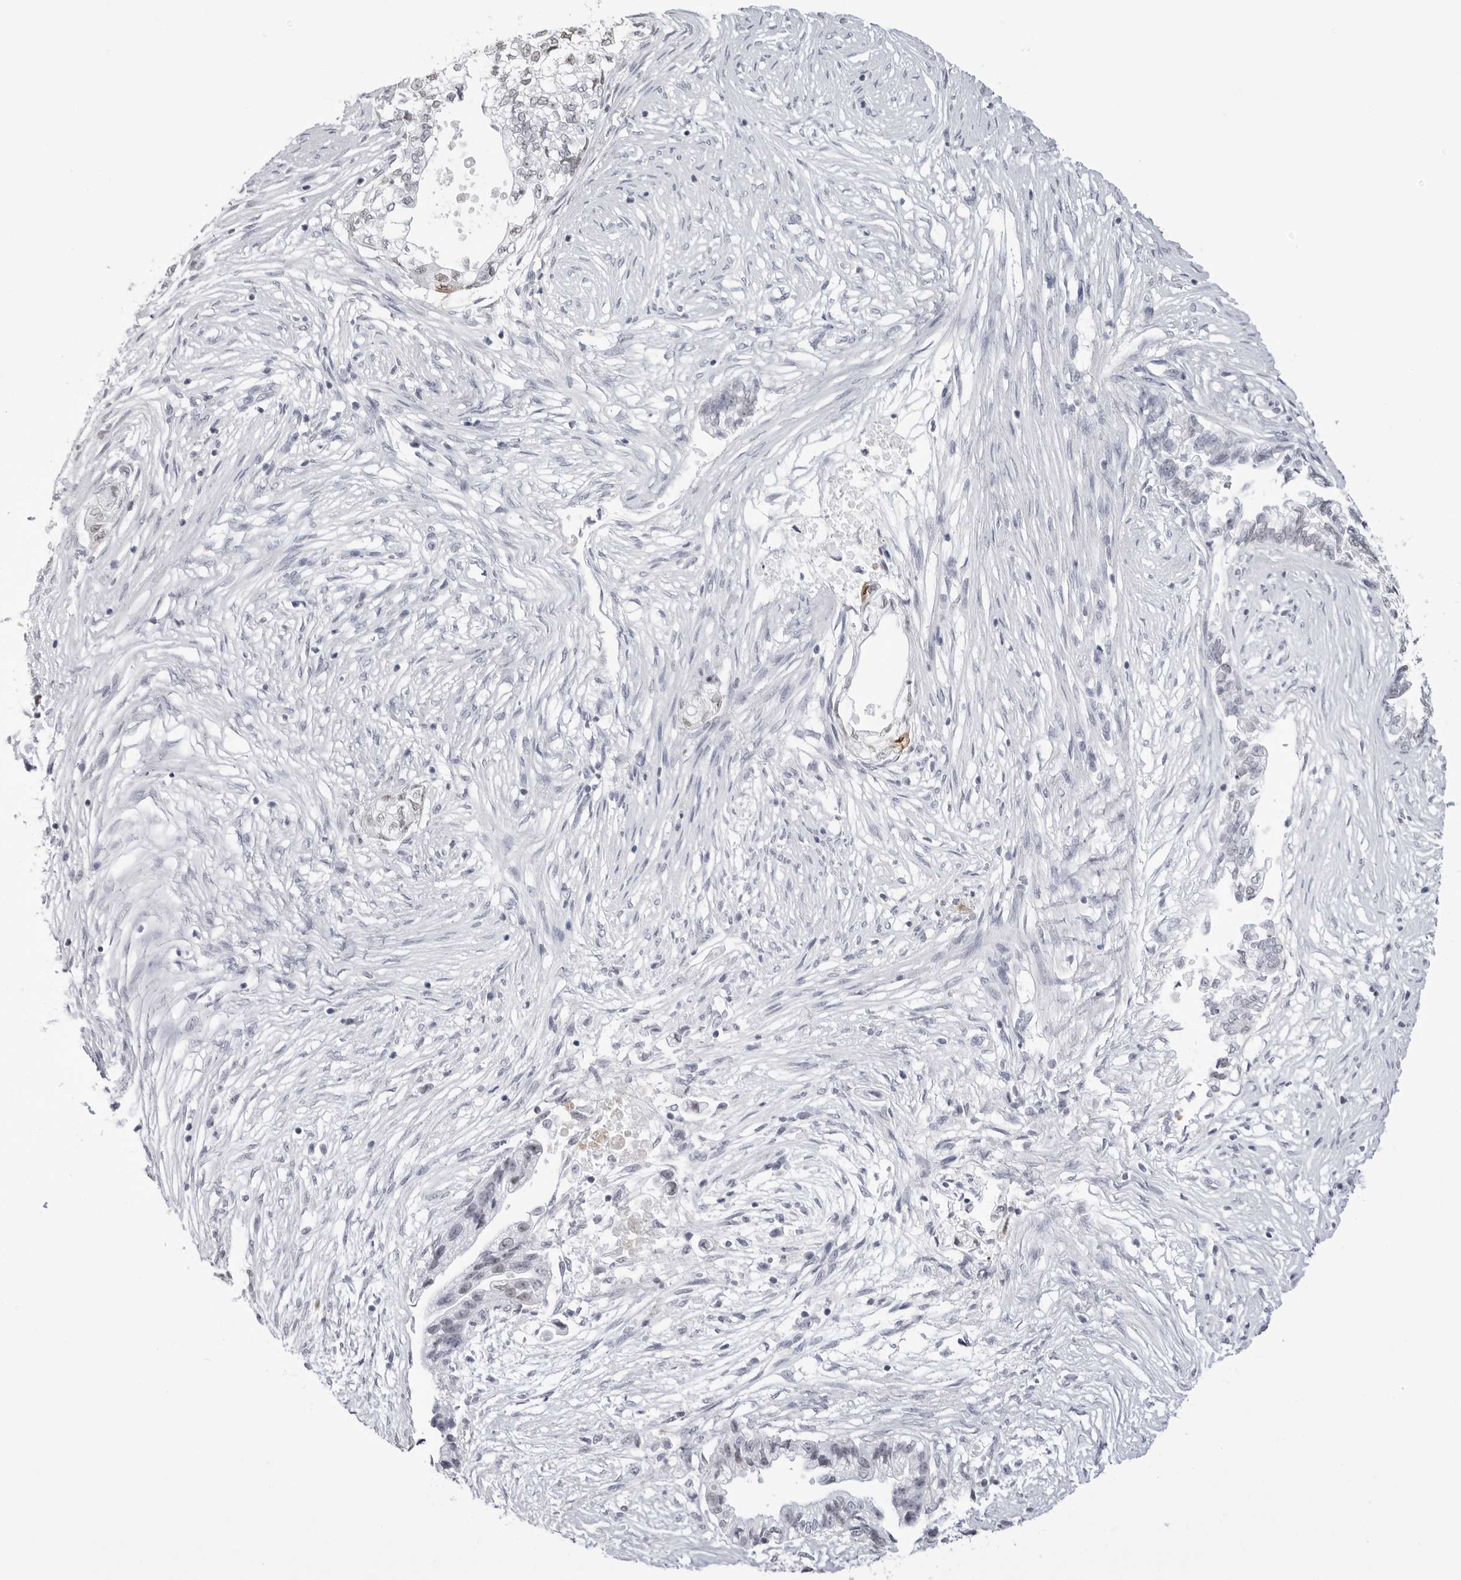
{"staining": {"intensity": "negative", "quantity": "none", "location": "none"}, "tissue": "pancreatic cancer", "cell_type": "Tumor cells", "image_type": "cancer", "snomed": [{"axis": "morphology", "description": "Adenocarcinoma, NOS"}, {"axis": "topography", "description": "Pancreas"}], "caption": "Human pancreatic cancer (adenocarcinoma) stained for a protein using IHC demonstrates no expression in tumor cells.", "gene": "YWHAG", "patient": {"sex": "male", "age": 72}}